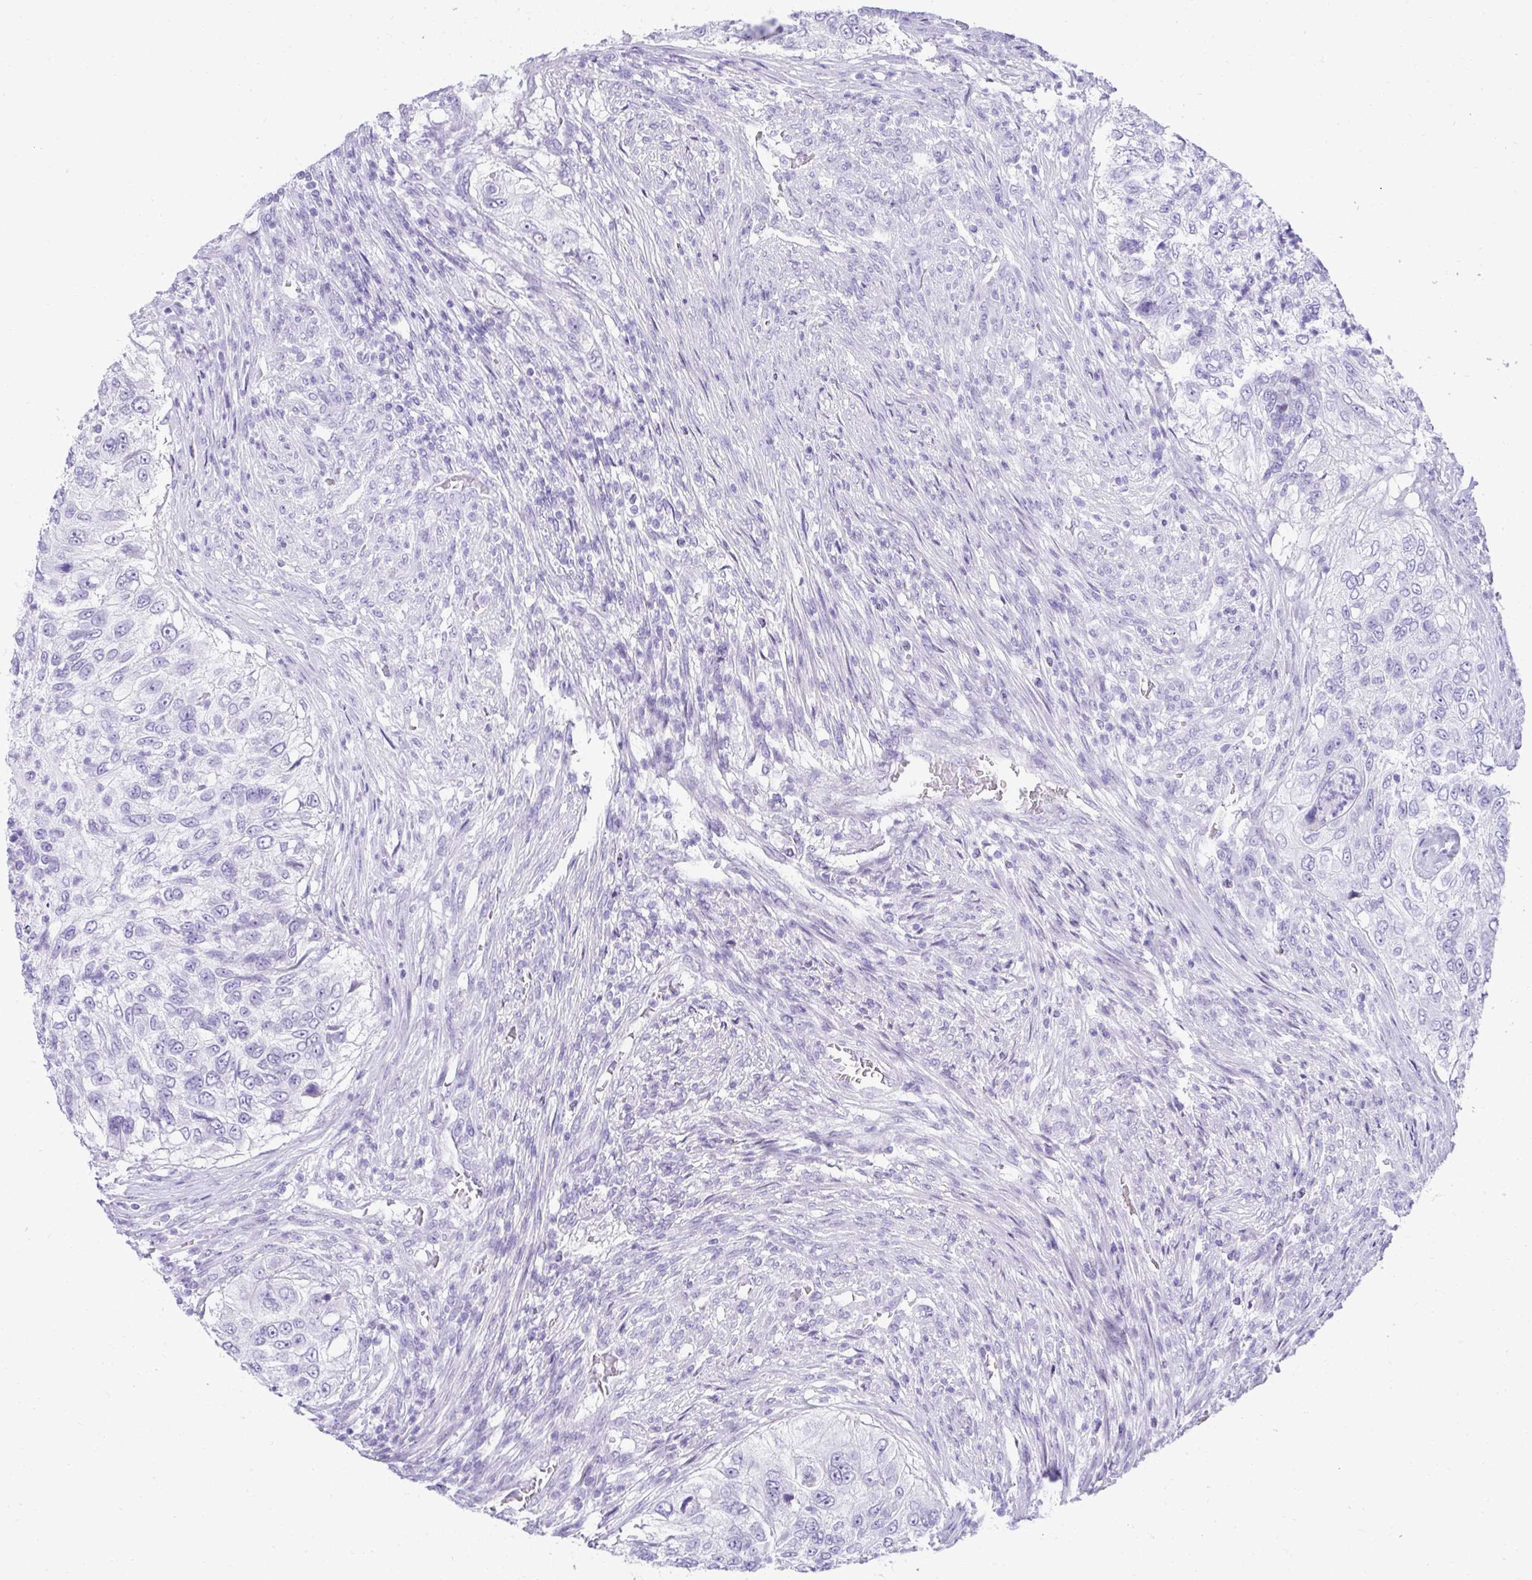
{"staining": {"intensity": "negative", "quantity": "none", "location": "none"}, "tissue": "urothelial cancer", "cell_type": "Tumor cells", "image_type": "cancer", "snomed": [{"axis": "morphology", "description": "Urothelial carcinoma, High grade"}, {"axis": "topography", "description": "Urinary bladder"}], "caption": "Human high-grade urothelial carcinoma stained for a protein using immunohistochemistry (IHC) displays no staining in tumor cells.", "gene": "RNF183", "patient": {"sex": "female", "age": 60}}